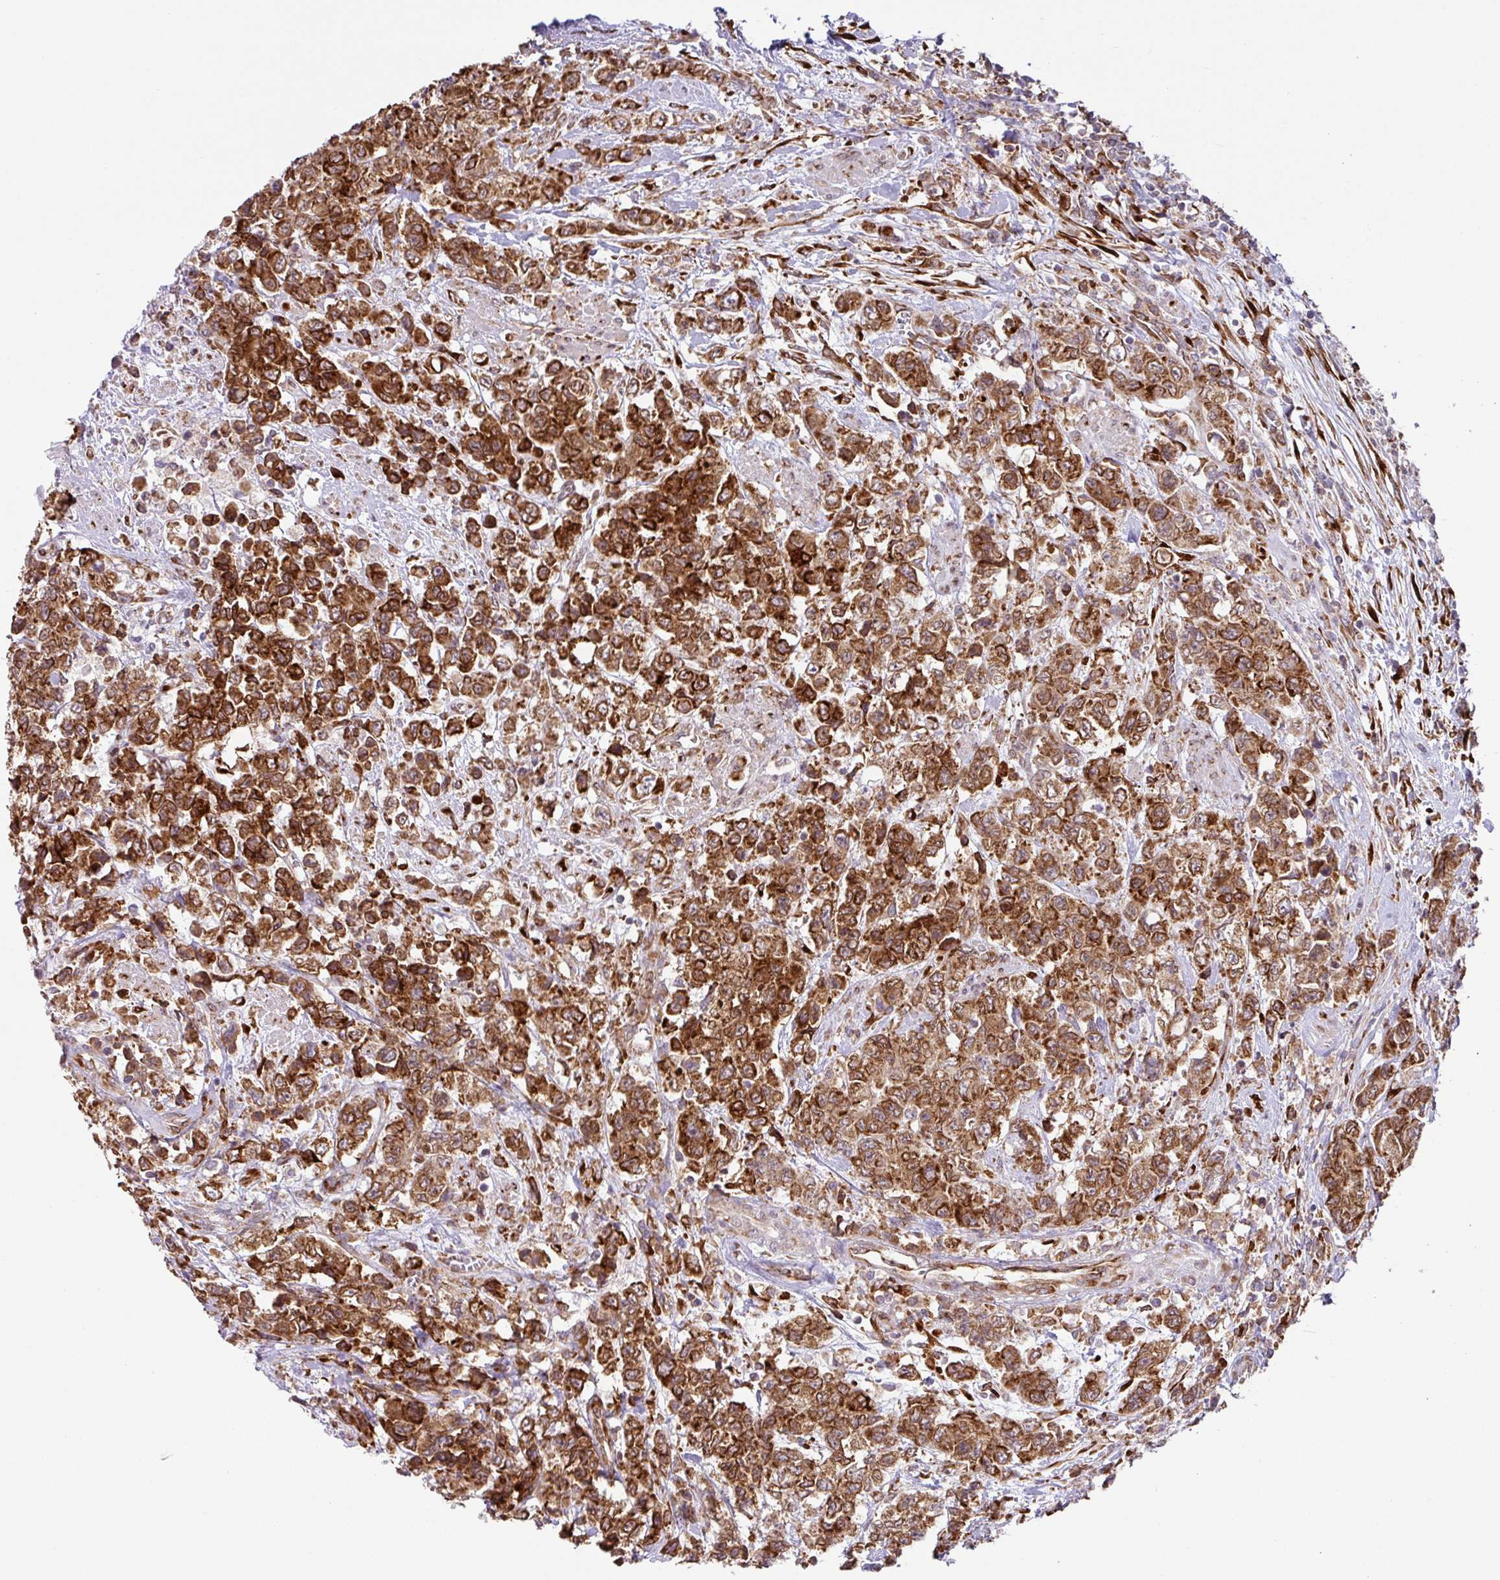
{"staining": {"intensity": "strong", "quantity": ">75%", "location": "cytoplasmic/membranous"}, "tissue": "urothelial cancer", "cell_type": "Tumor cells", "image_type": "cancer", "snomed": [{"axis": "morphology", "description": "Urothelial carcinoma, High grade"}, {"axis": "topography", "description": "Urinary bladder"}], "caption": "Urothelial carcinoma (high-grade) was stained to show a protein in brown. There is high levels of strong cytoplasmic/membranous staining in approximately >75% of tumor cells.", "gene": "SLC39A7", "patient": {"sex": "female", "age": 78}}